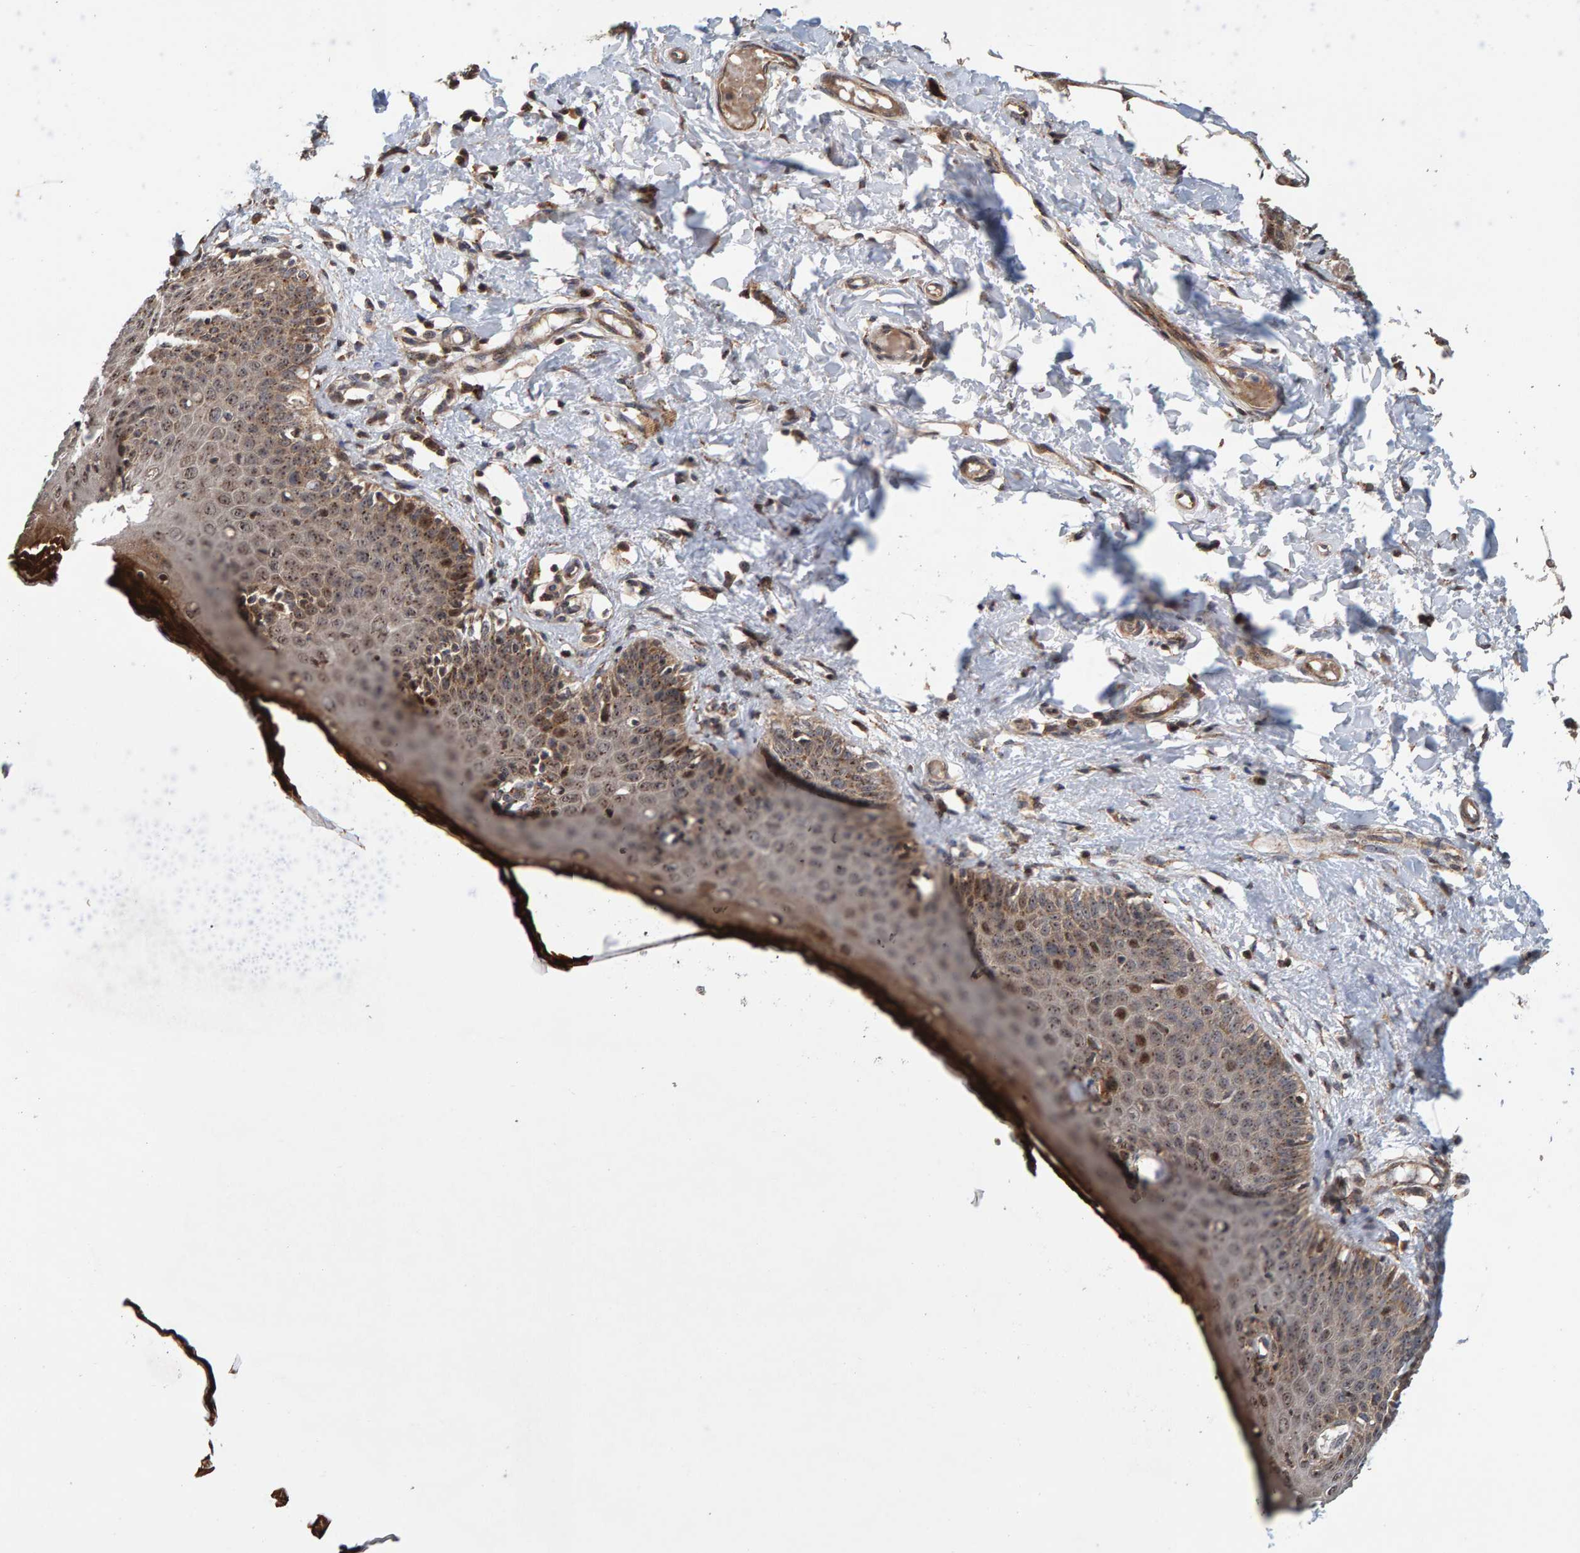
{"staining": {"intensity": "moderate", "quantity": ">75%", "location": "cytoplasmic/membranous,nuclear"}, "tissue": "skin", "cell_type": "Epidermal cells", "image_type": "normal", "snomed": [{"axis": "morphology", "description": "Normal tissue, NOS"}, {"axis": "topography", "description": "Vulva"}], "caption": "Epidermal cells exhibit moderate cytoplasmic/membranous,nuclear staining in about >75% of cells in benign skin.", "gene": "CCDC25", "patient": {"sex": "female", "age": 66}}